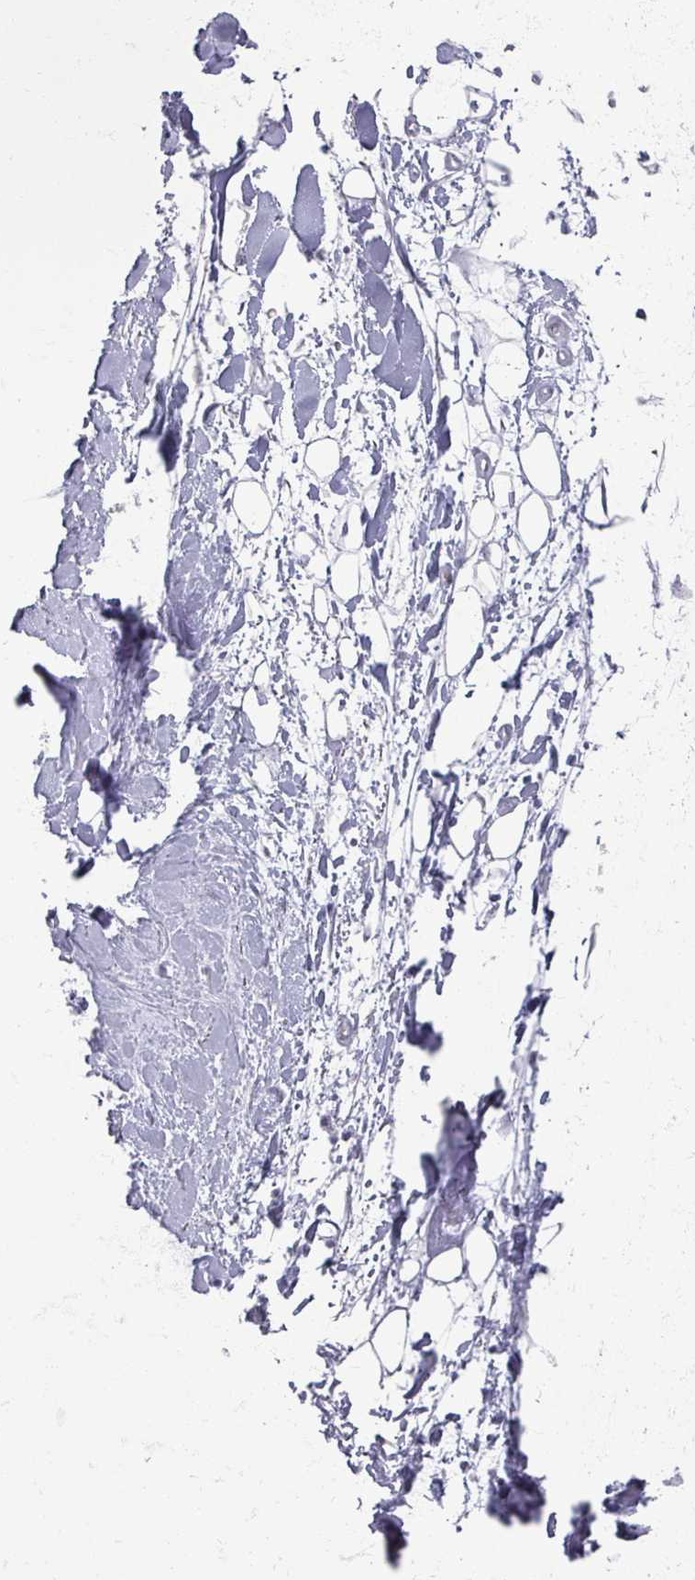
{"staining": {"intensity": "negative", "quantity": "none", "location": "none"}, "tissue": "adipose tissue", "cell_type": "Adipocytes", "image_type": "normal", "snomed": [{"axis": "morphology", "description": "Normal tissue, NOS"}, {"axis": "topography", "description": "Cartilage tissue"}], "caption": "Protein analysis of benign adipose tissue exhibits no significant staining in adipocytes.", "gene": "OMG", "patient": {"sex": "male", "age": 57}}